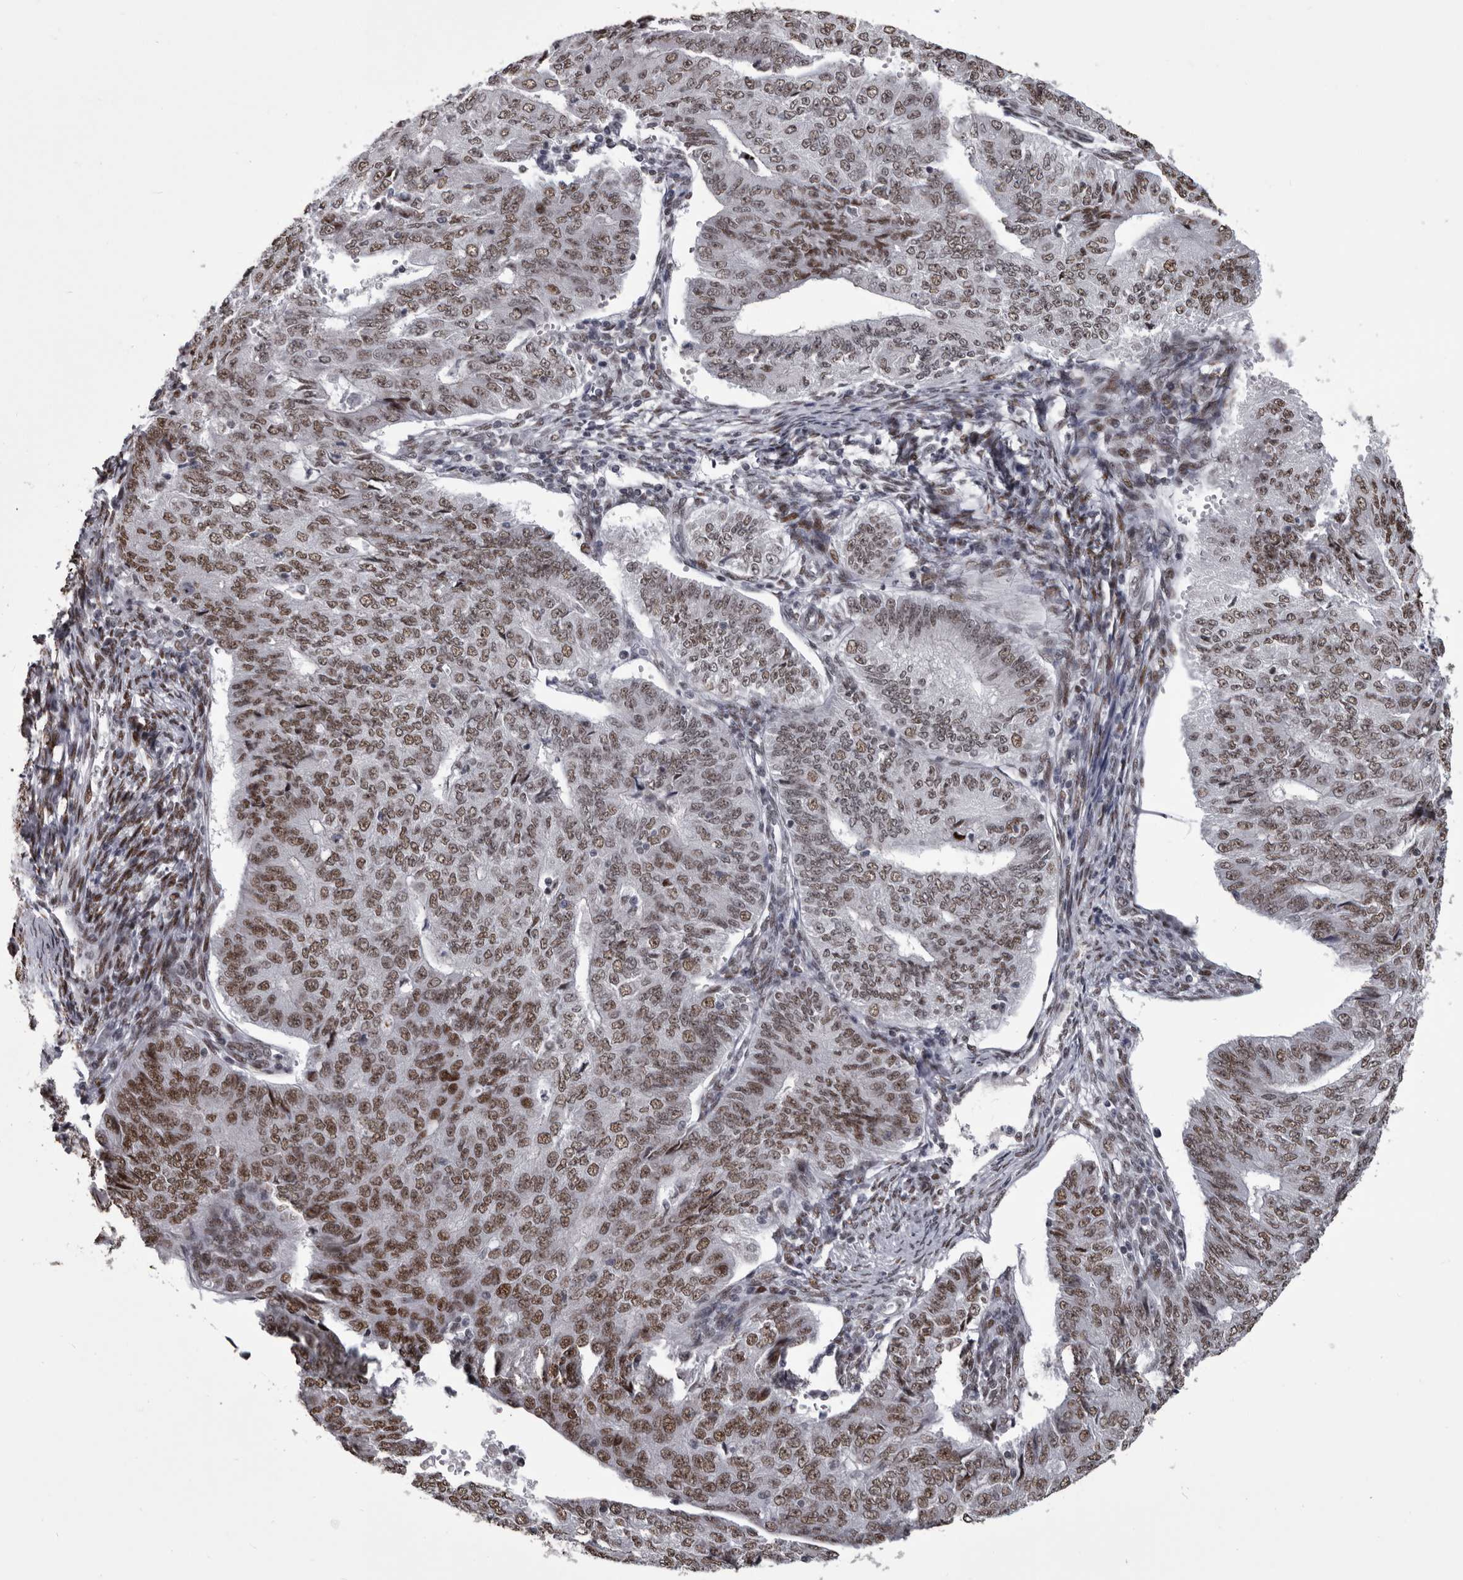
{"staining": {"intensity": "moderate", "quantity": ">75%", "location": "nuclear"}, "tissue": "endometrial cancer", "cell_type": "Tumor cells", "image_type": "cancer", "snomed": [{"axis": "morphology", "description": "Adenocarcinoma, NOS"}, {"axis": "topography", "description": "Endometrium"}], "caption": "Endometrial cancer tissue reveals moderate nuclear expression in about >75% of tumor cells (DAB IHC, brown staining for protein, blue staining for nuclei).", "gene": "NUMA1", "patient": {"sex": "female", "age": 32}}